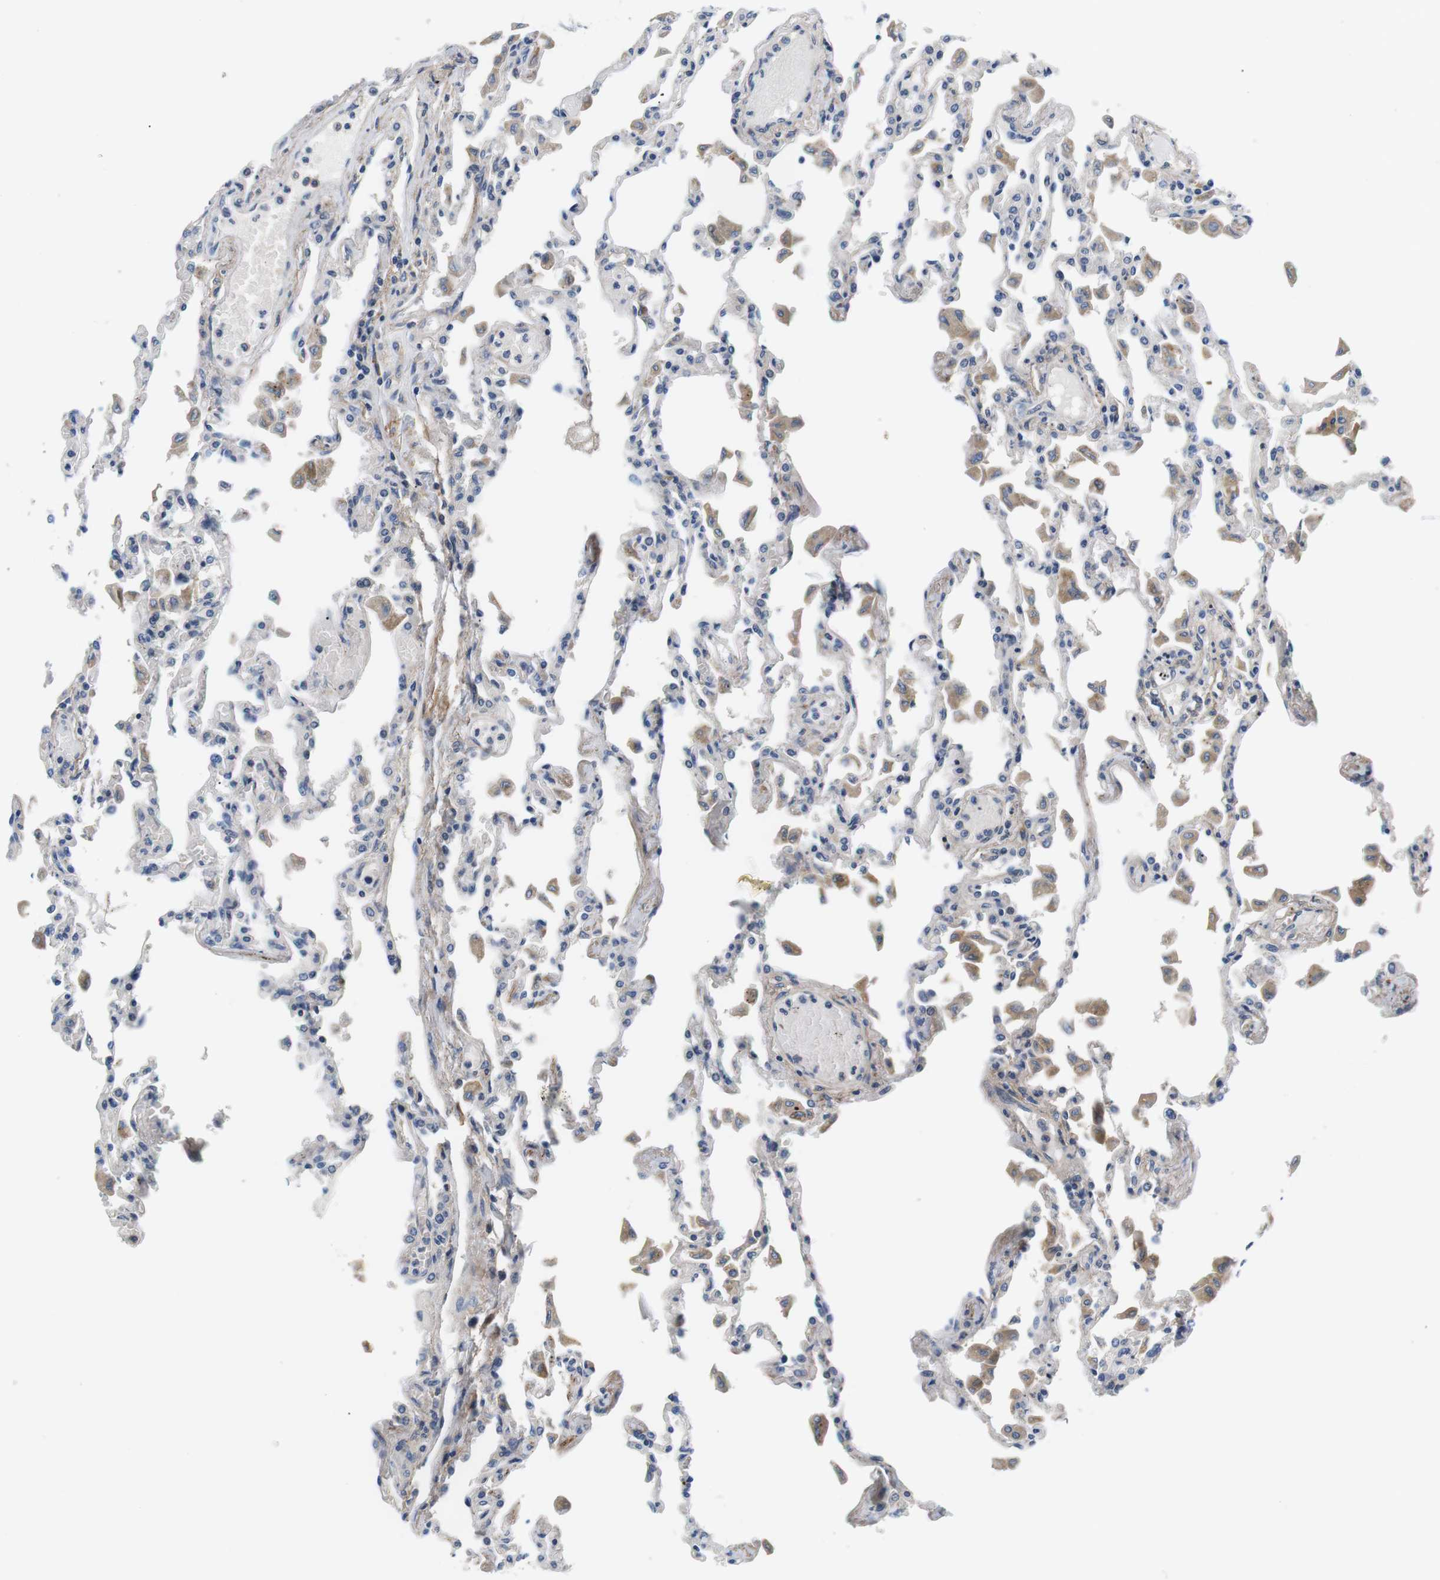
{"staining": {"intensity": "weak", "quantity": "<25%", "location": "cytoplasmic/membranous"}, "tissue": "lung", "cell_type": "Alveolar cells", "image_type": "normal", "snomed": [{"axis": "morphology", "description": "Normal tissue, NOS"}, {"axis": "topography", "description": "Bronchus"}, {"axis": "topography", "description": "Lung"}], "caption": "DAB (3,3'-diaminobenzidine) immunohistochemical staining of benign human lung reveals no significant expression in alveolar cells.", "gene": "SLC30A1", "patient": {"sex": "female", "age": 49}}